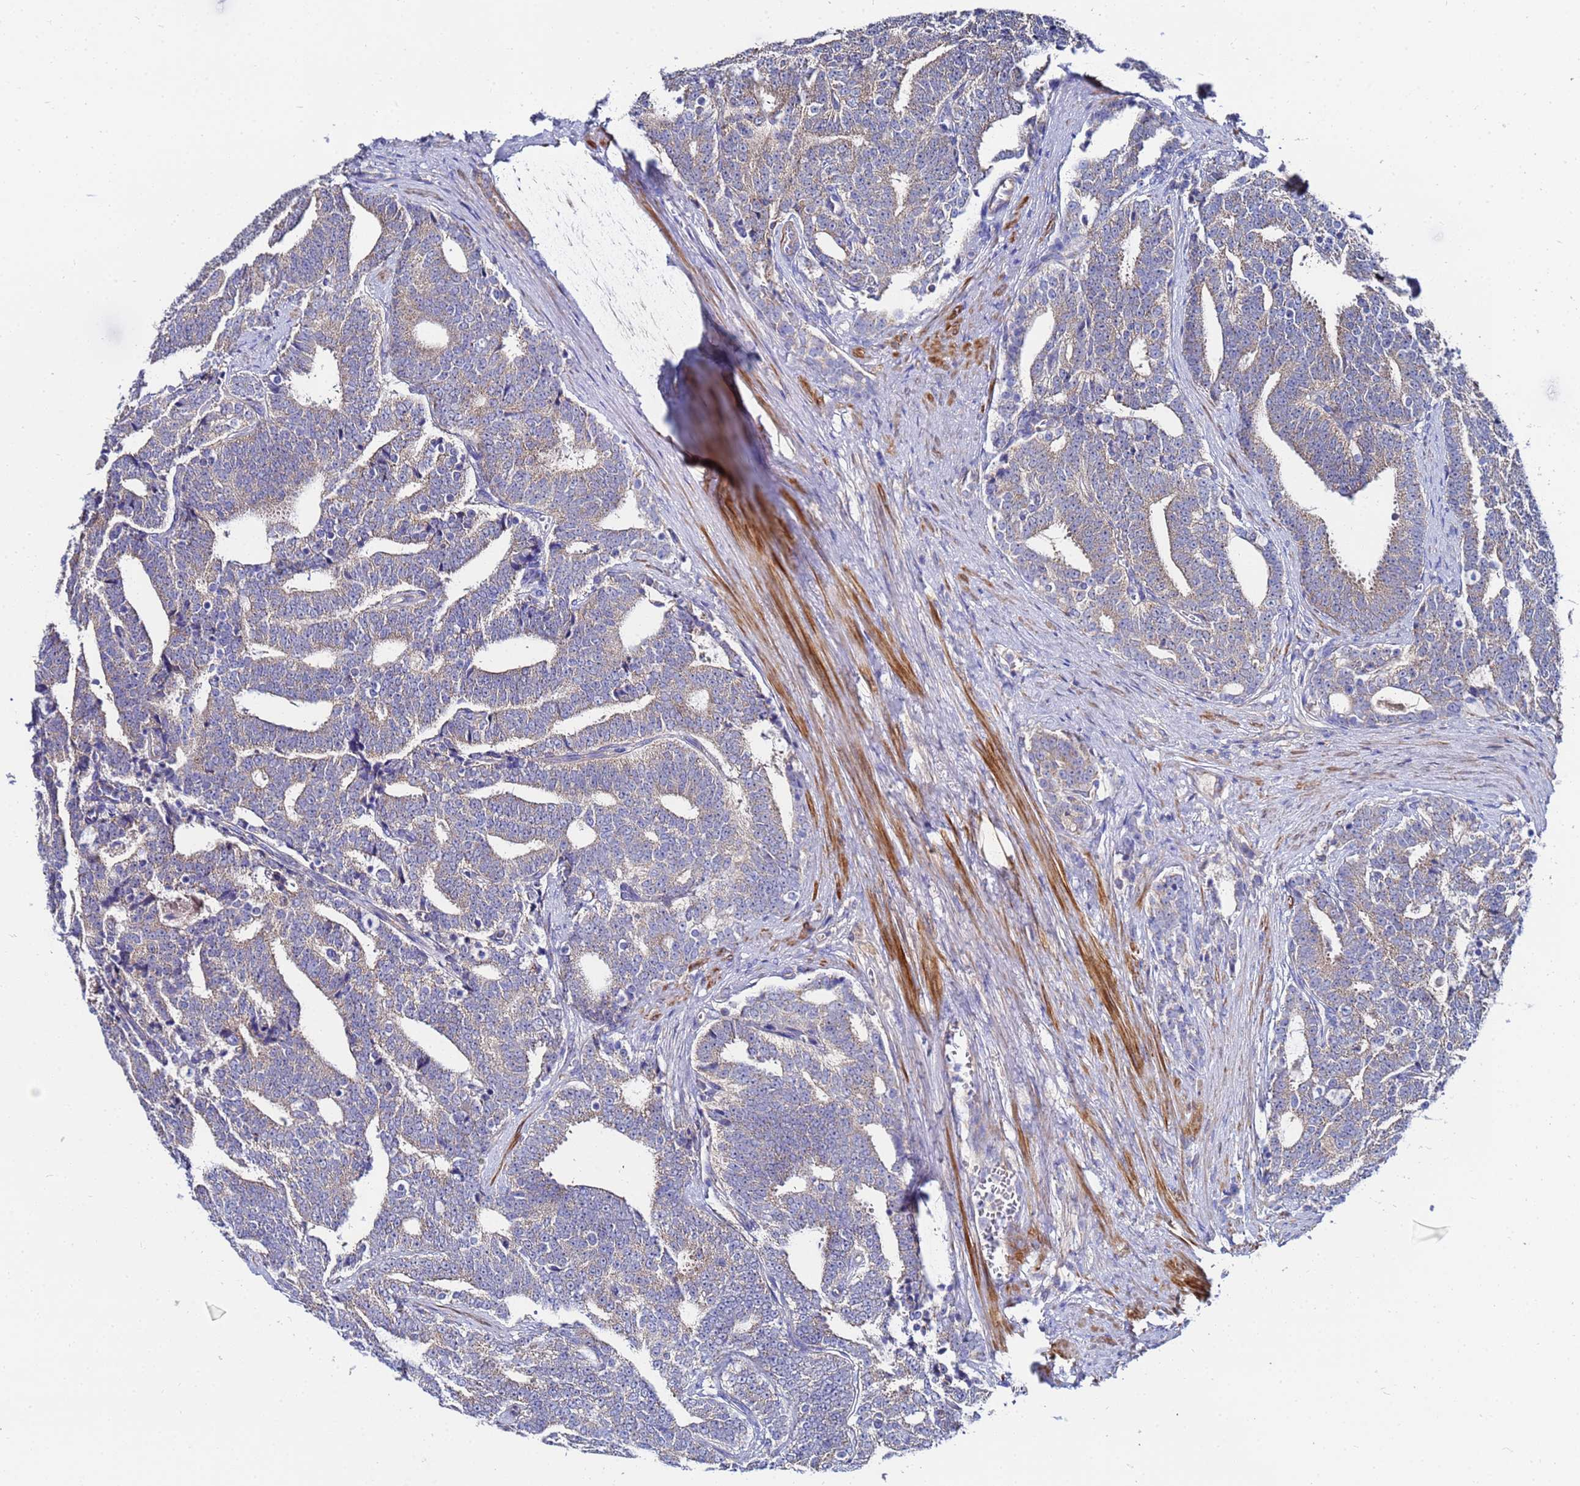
{"staining": {"intensity": "weak", "quantity": "25%-75%", "location": "cytoplasmic/membranous"}, "tissue": "prostate cancer", "cell_type": "Tumor cells", "image_type": "cancer", "snomed": [{"axis": "morphology", "description": "Adenocarcinoma, High grade"}, {"axis": "topography", "description": "Prostate and seminal vesicle, NOS"}], "caption": "Brown immunohistochemical staining in adenocarcinoma (high-grade) (prostate) demonstrates weak cytoplasmic/membranous positivity in about 25%-75% of tumor cells. (Brightfield microscopy of DAB IHC at high magnification).", "gene": "FAHD2A", "patient": {"sex": "male", "age": 67}}